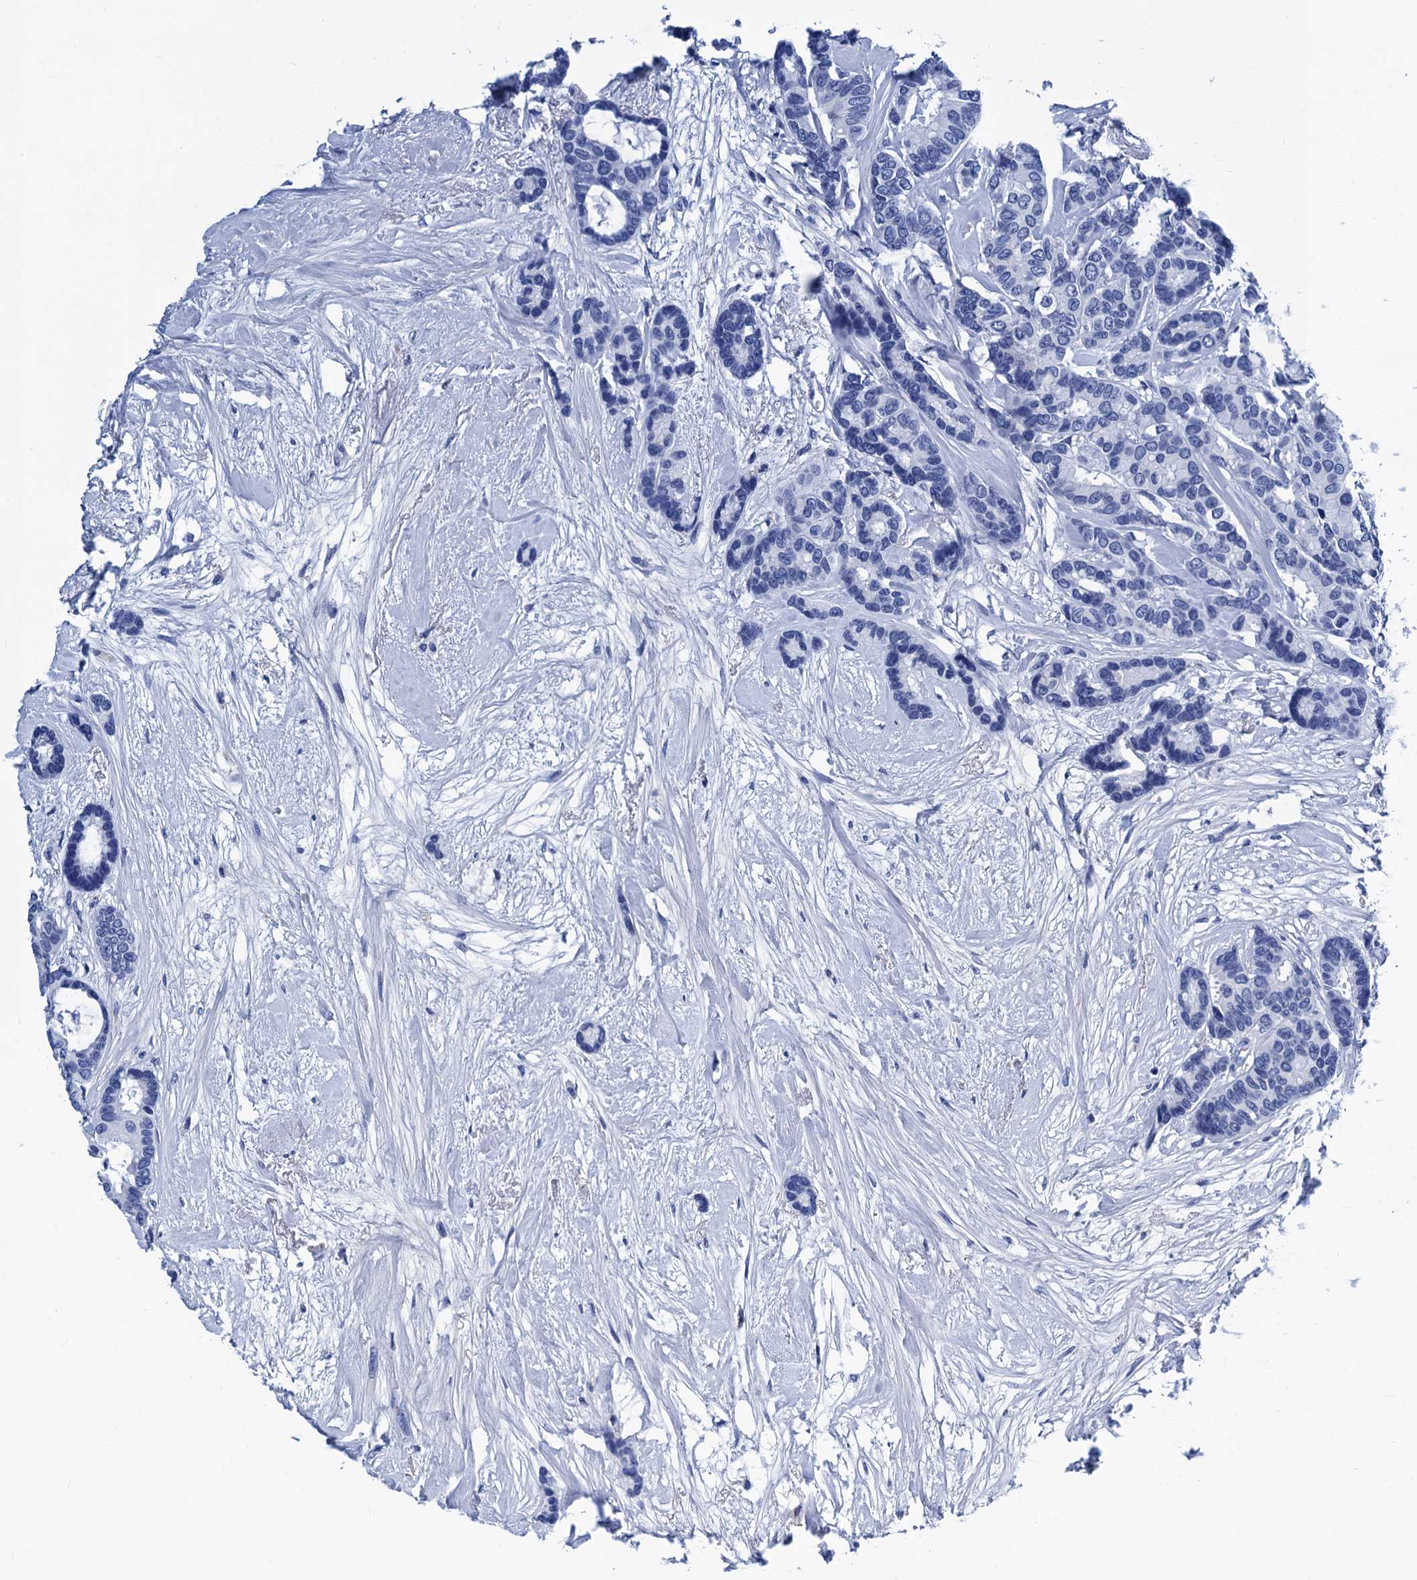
{"staining": {"intensity": "negative", "quantity": "none", "location": "none"}, "tissue": "breast cancer", "cell_type": "Tumor cells", "image_type": "cancer", "snomed": [{"axis": "morphology", "description": "Duct carcinoma"}, {"axis": "topography", "description": "Breast"}], "caption": "Immunohistochemical staining of human breast cancer (infiltrating ductal carcinoma) displays no significant staining in tumor cells.", "gene": "MYBPC3", "patient": {"sex": "female", "age": 87}}